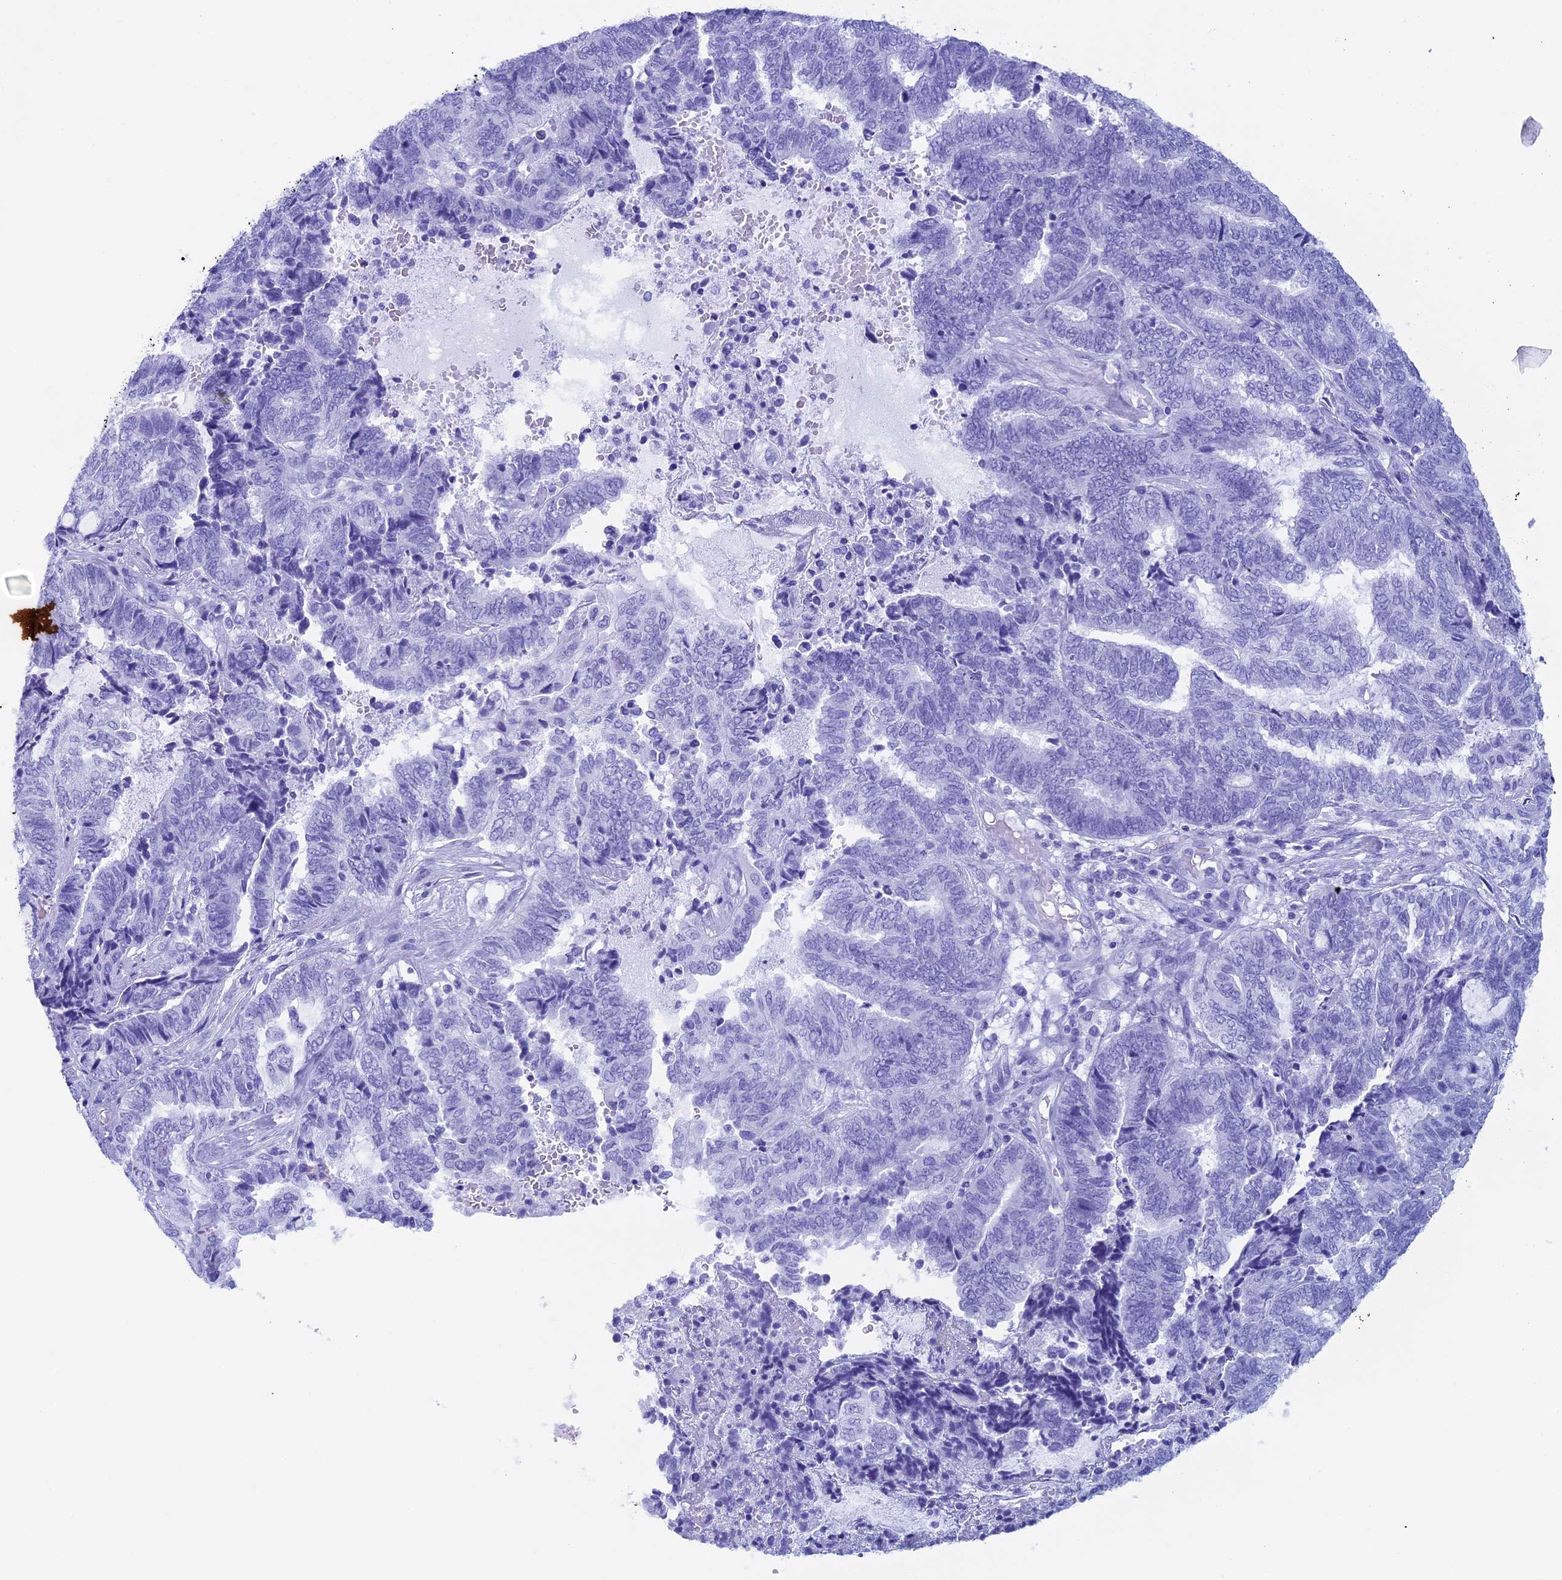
{"staining": {"intensity": "negative", "quantity": "none", "location": "none"}, "tissue": "endometrial cancer", "cell_type": "Tumor cells", "image_type": "cancer", "snomed": [{"axis": "morphology", "description": "Adenocarcinoma, NOS"}, {"axis": "topography", "description": "Uterus"}, {"axis": "topography", "description": "Endometrium"}], "caption": "This is an immunohistochemistry (IHC) histopathology image of human adenocarcinoma (endometrial). There is no positivity in tumor cells.", "gene": "RCCD1", "patient": {"sex": "female", "age": 70}}